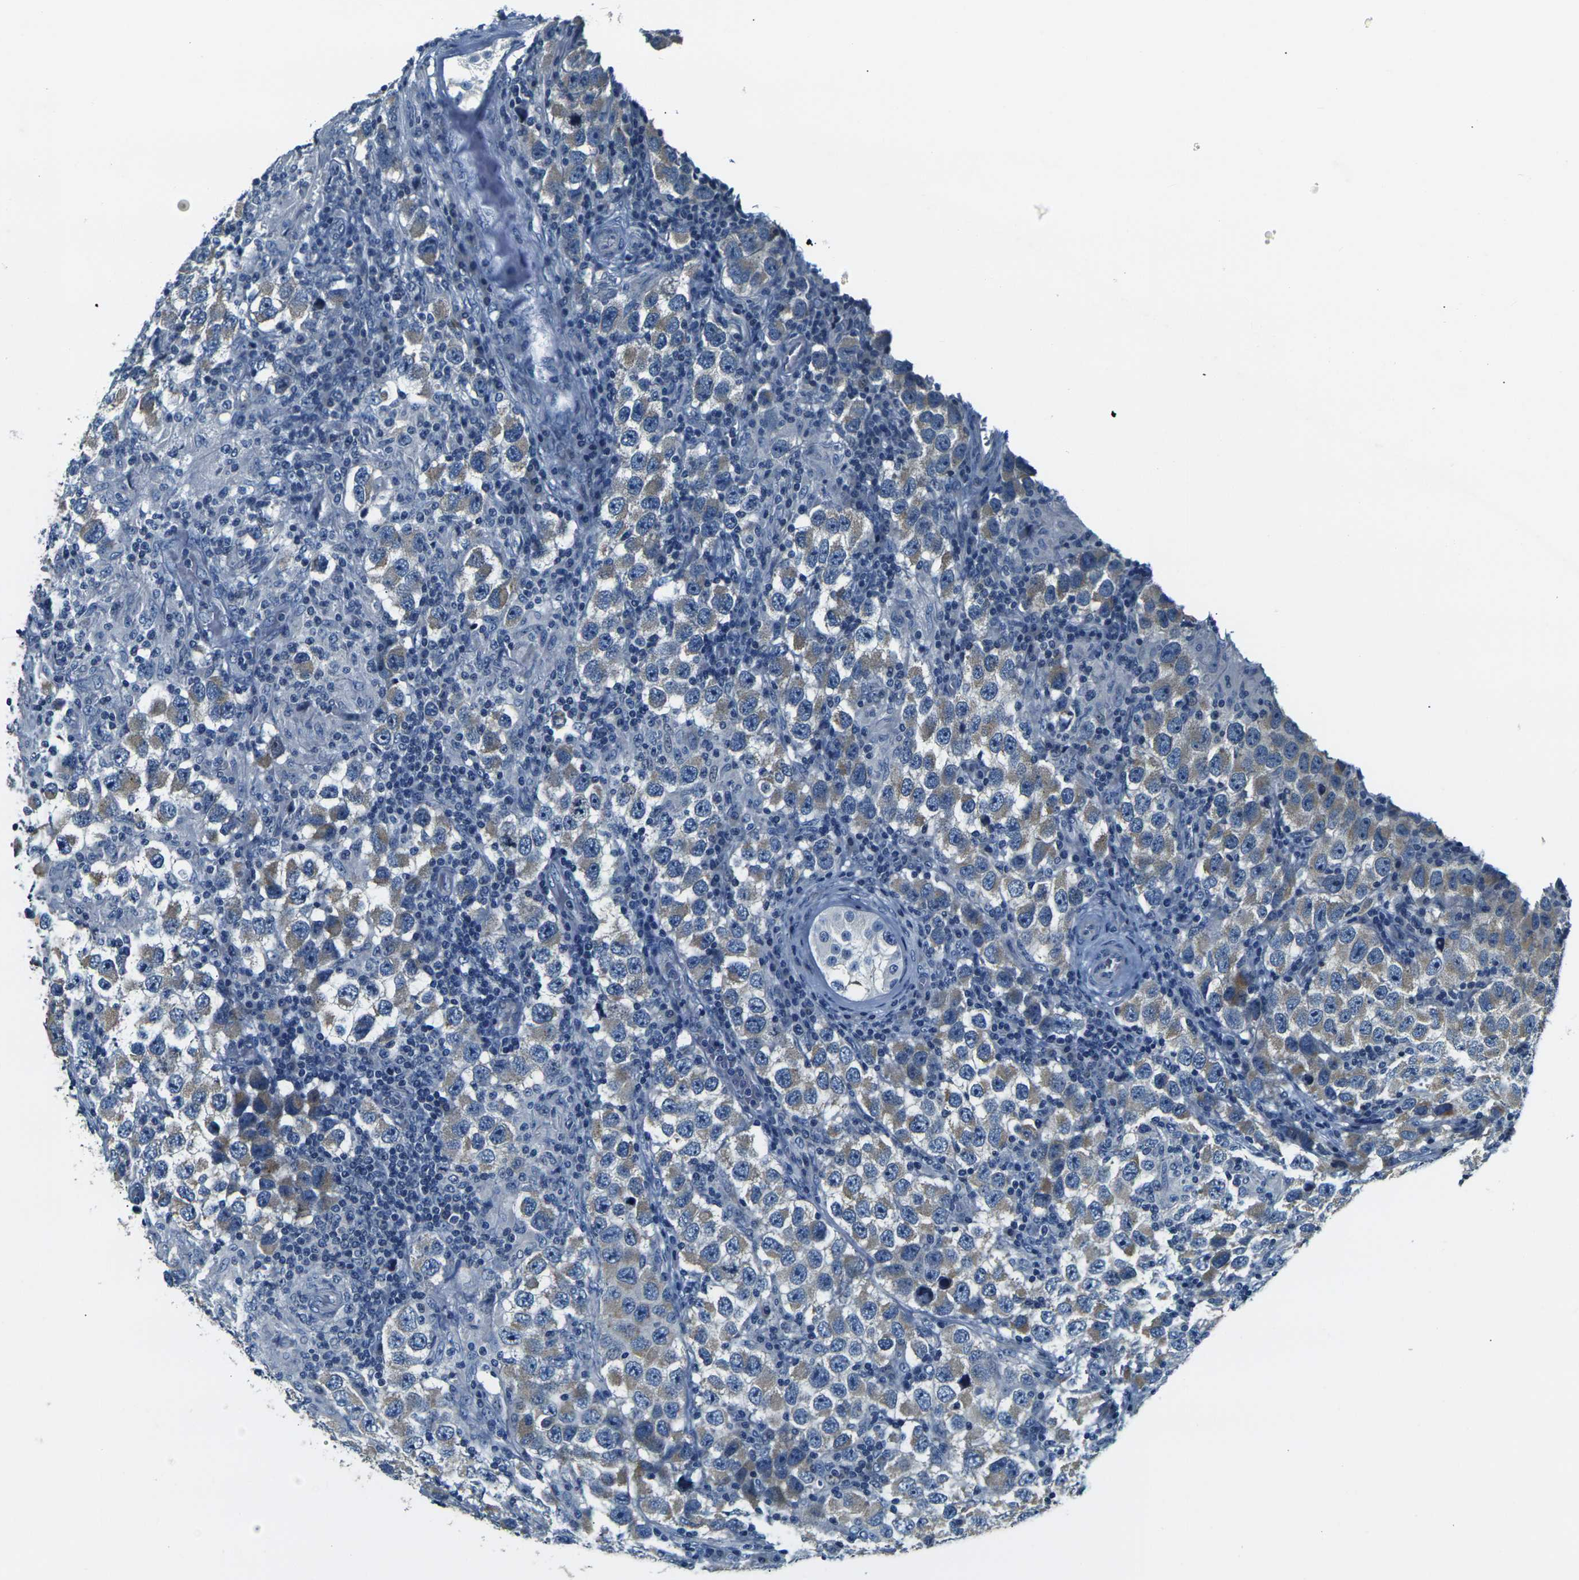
{"staining": {"intensity": "weak", "quantity": "25%-75%", "location": "cytoplasmic/membranous"}, "tissue": "testis cancer", "cell_type": "Tumor cells", "image_type": "cancer", "snomed": [{"axis": "morphology", "description": "Carcinoma, Embryonal, NOS"}, {"axis": "topography", "description": "Testis"}], "caption": "Immunohistochemistry staining of testis cancer, which reveals low levels of weak cytoplasmic/membranous positivity in approximately 25%-75% of tumor cells indicating weak cytoplasmic/membranous protein positivity. The staining was performed using DAB (3,3'-diaminobenzidine) (brown) for protein detection and nuclei were counterstained in hematoxylin (blue).", "gene": "SHISAL2B", "patient": {"sex": "male", "age": 21}}